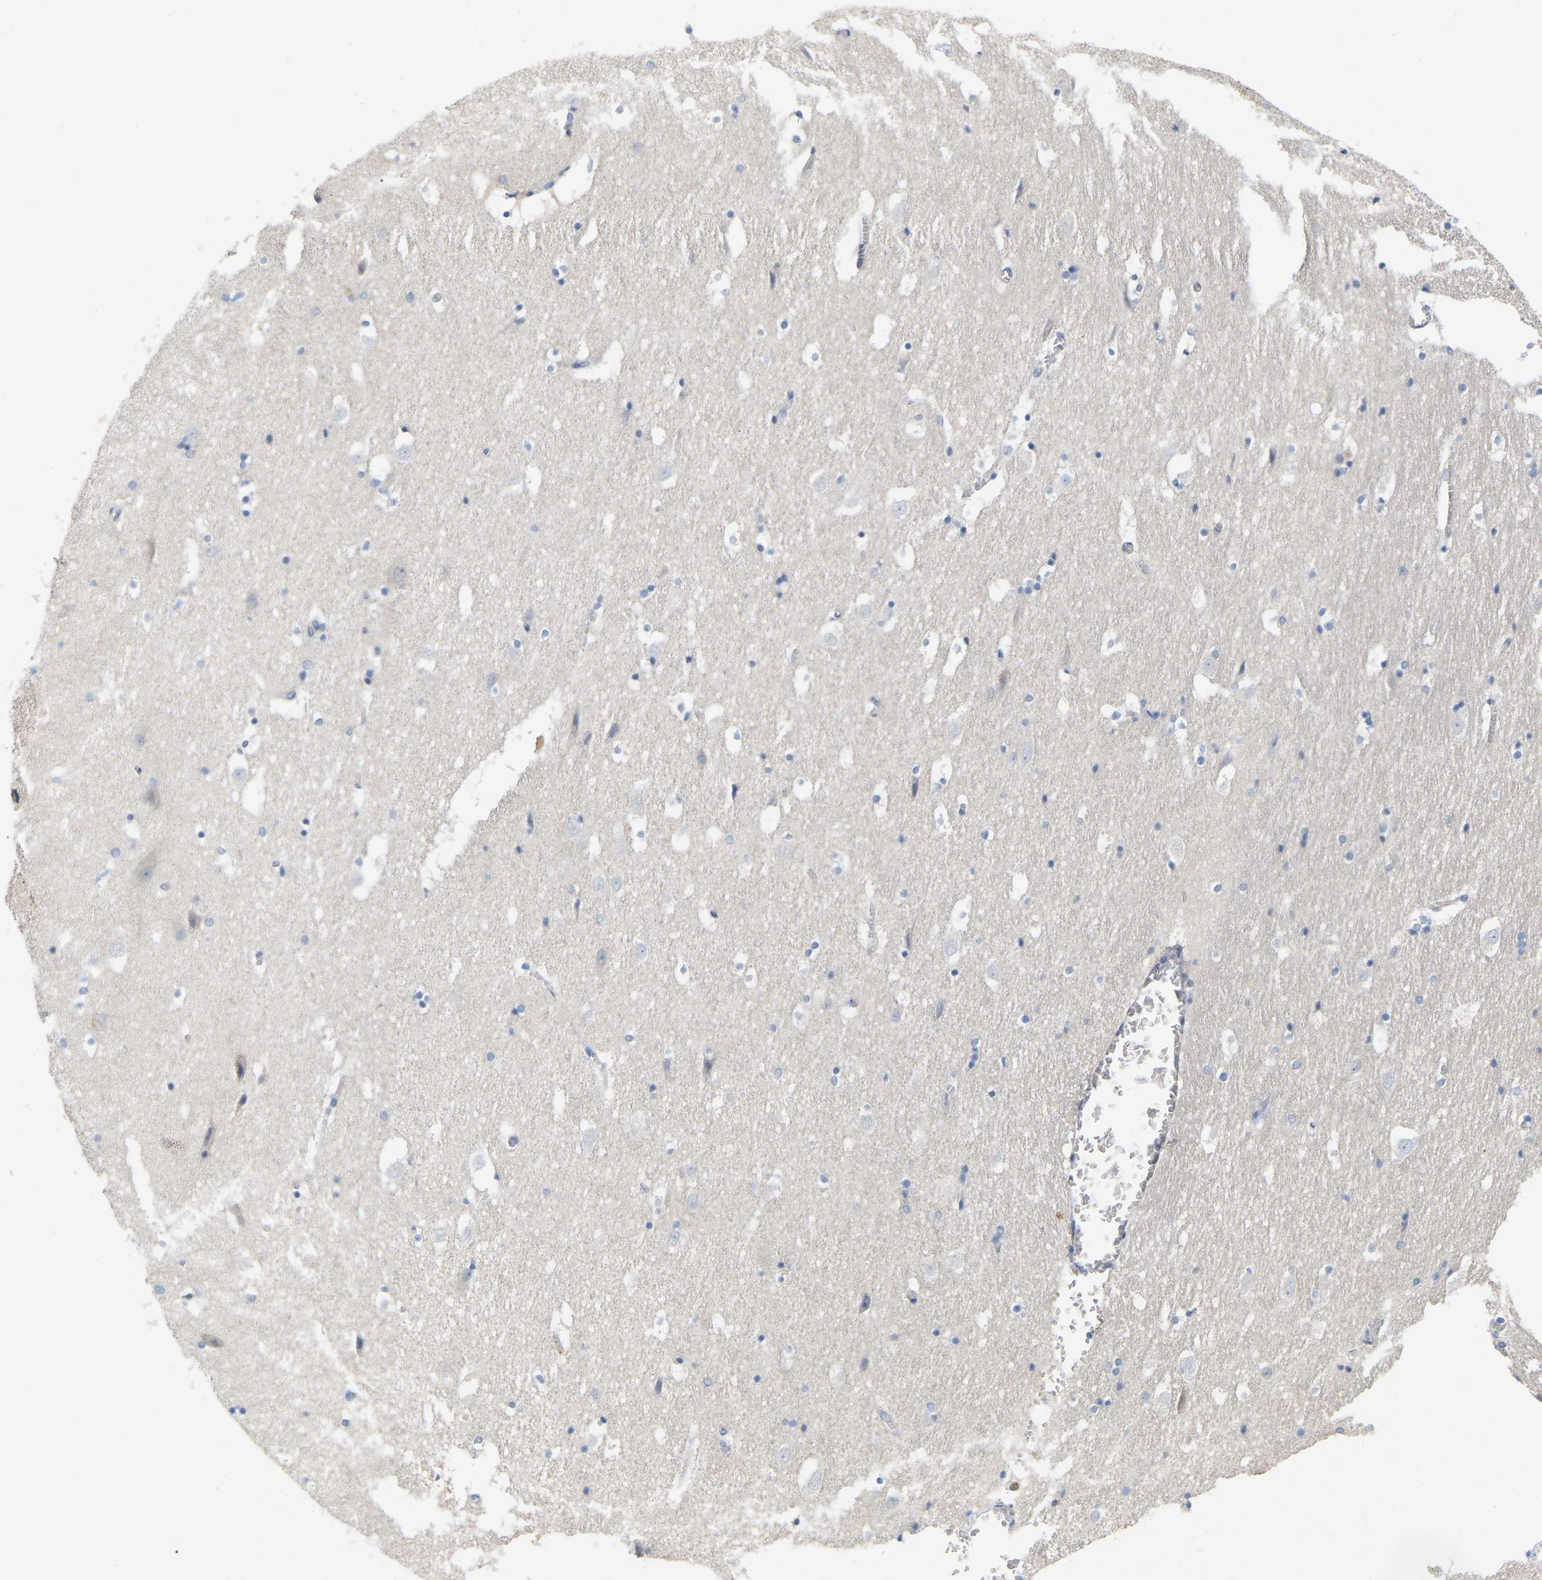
{"staining": {"intensity": "moderate", "quantity": "<25%", "location": "cytoplasmic/membranous"}, "tissue": "hippocampus", "cell_type": "Glial cells", "image_type": "normal", "snomed": [{"axis": "morphology", "description": "Normal tissue, NOS"}, {"axis": "topography", "description": "Hippocampus"}], "caption": "Hippocampus stained with a brown dye demonstrates moderate cytoplasmic/membranous positive staining in approximately <25% of glial cells.", "gene": "WIPI2", "patient": {"sex": "male", "age": 45}}